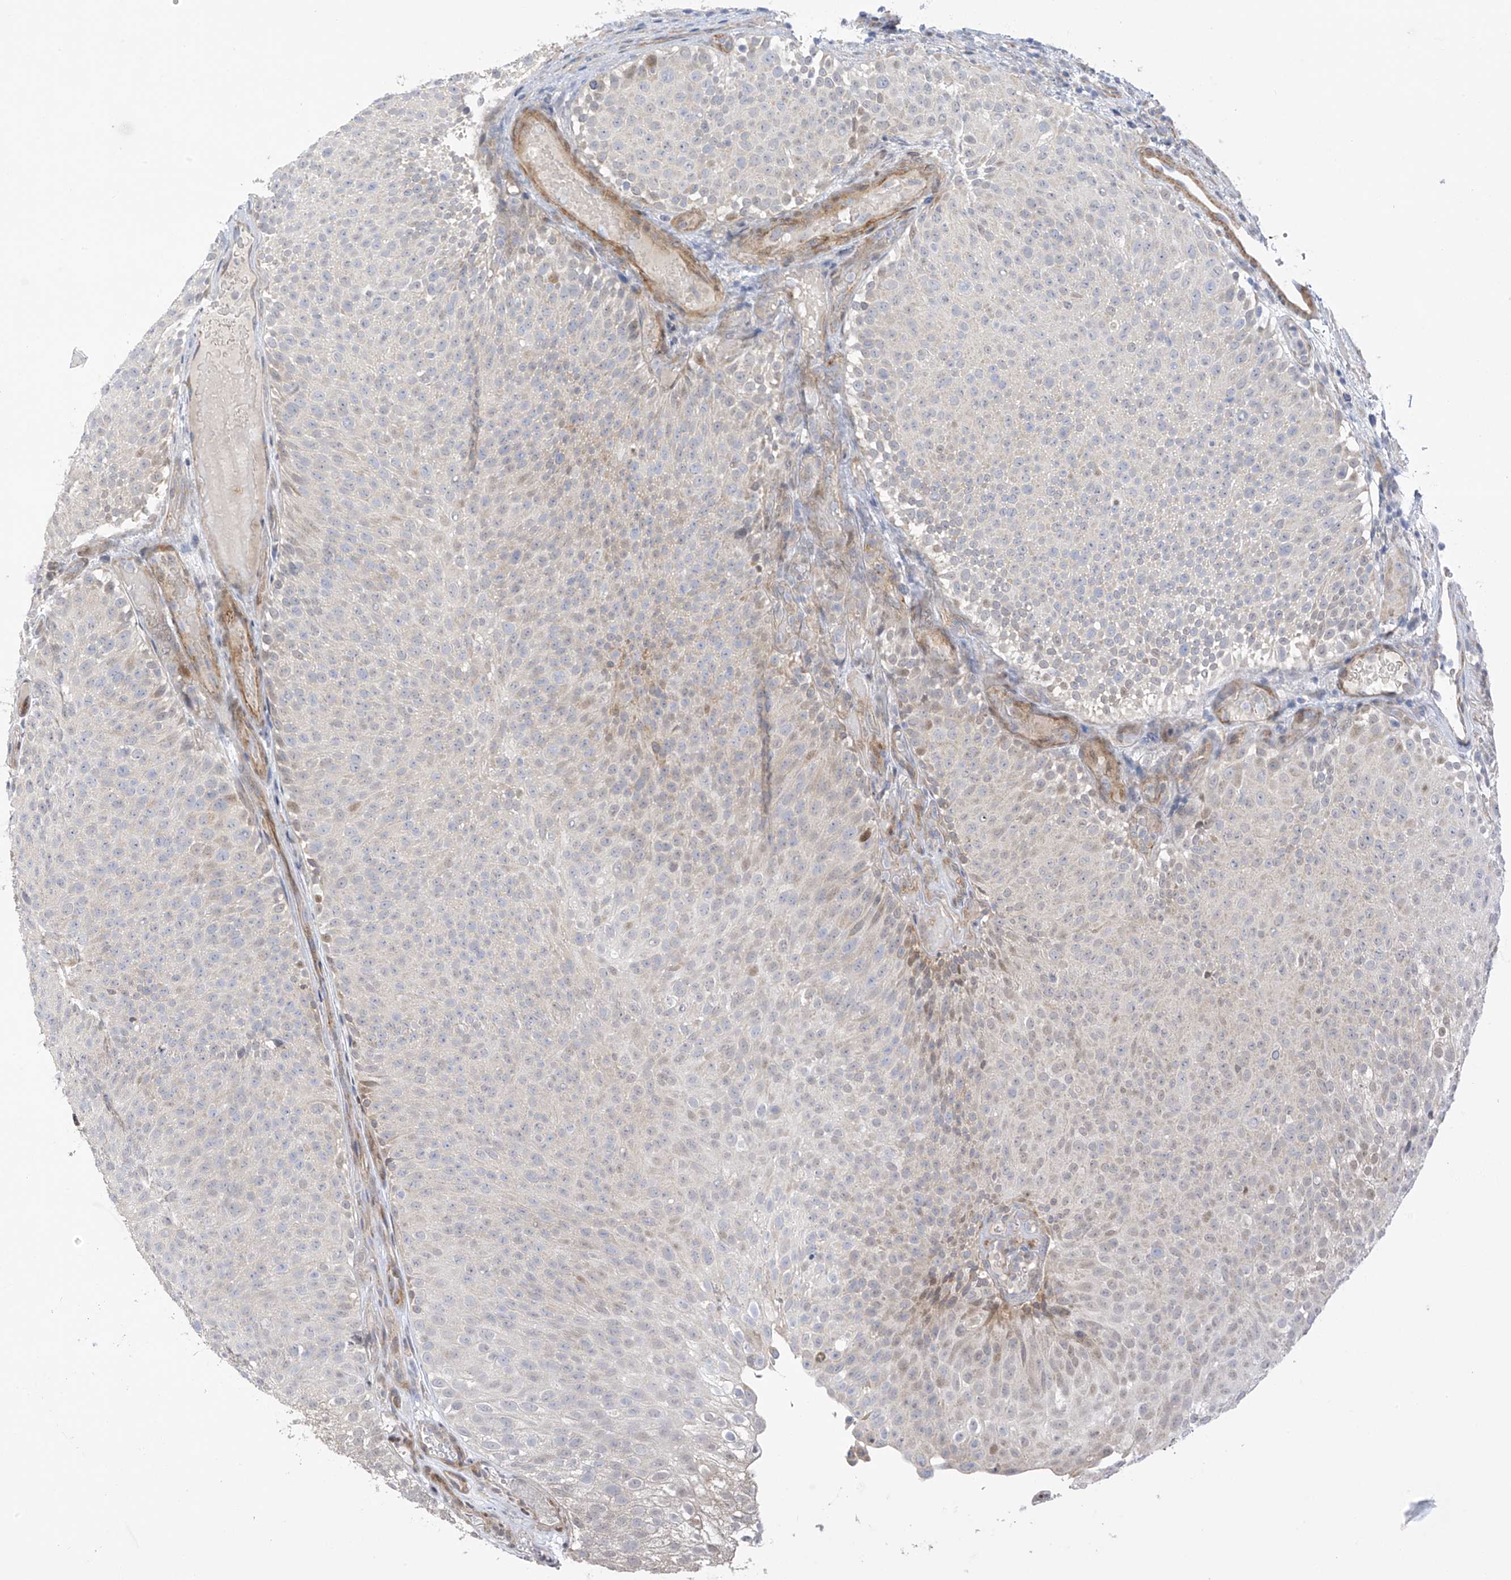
{"staining": {"intensity": "negative", "quantity": "none", "location": "none"}, "tissue": "urothelial cancer", "cell_type": "Tumor cells", "image_type": "cancer", "snomed": [{"axis": "morphology", "description": "Urothelial carcinoma, Low grade"}, {"axis": "topography", "description": "Urinary bladder"}], "caption": "Tumor cells show no significant protein positivity in low-grade urothelial carcinoma.", "gene": "ZNF641", "patient": {"sex": "male", "age": 78}}